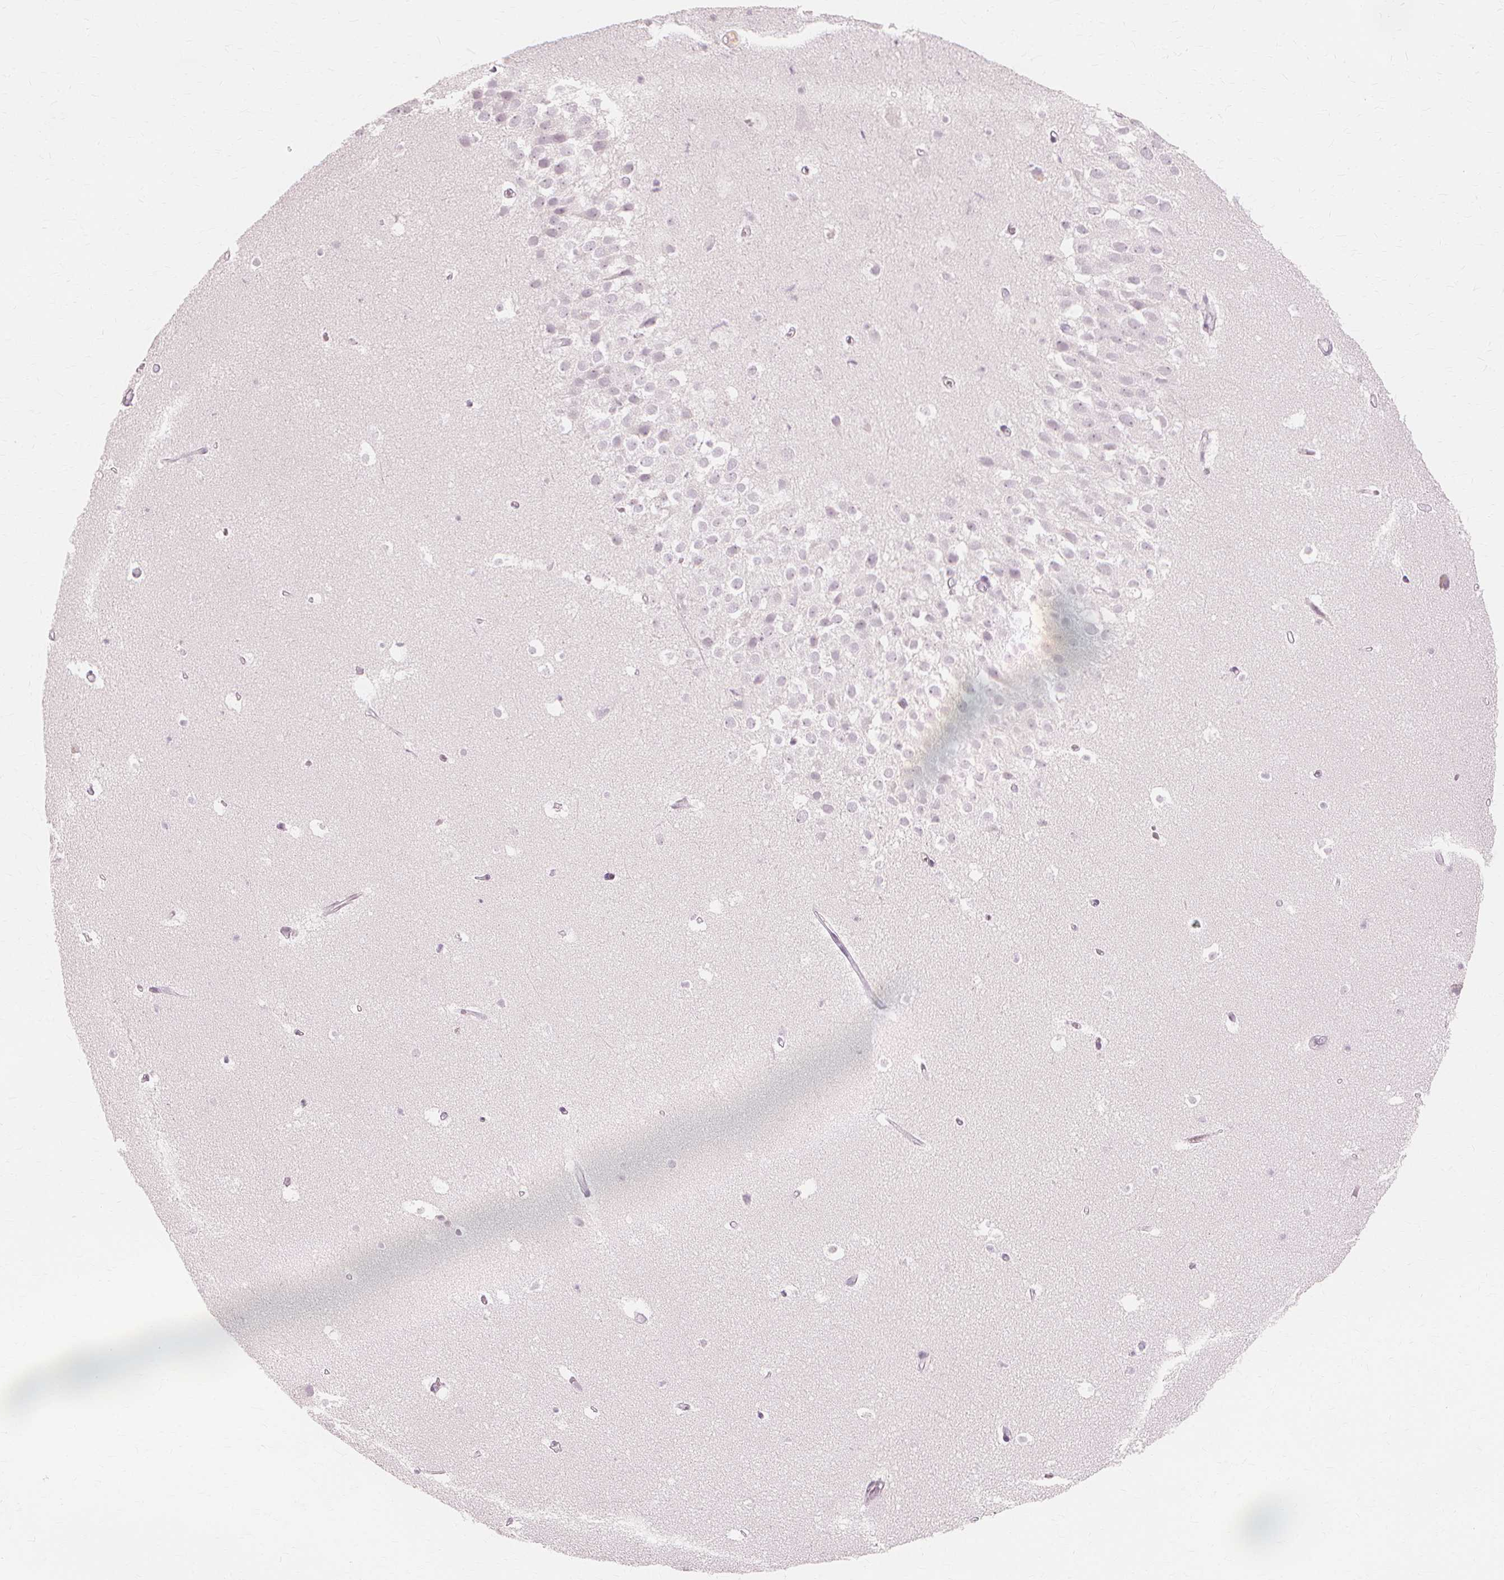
{"staining": {"intensity": "negative", "quantity": "none", "location": "none"}, "tissue": "hippocampus", "cell_type": "Glial cells", "image_type": "normal", "snomed": [{"axis": "morphology", "description": "Normal tissue, NOS"}, {"axis": "topography", "description": "Hippocampus"}], "caption": "DAB immunohistochemical staining of benign hippocampus shows no significant staining in glial cells.", "gene": "MUC12", "patient": {"sex": "male", "age": 26}}